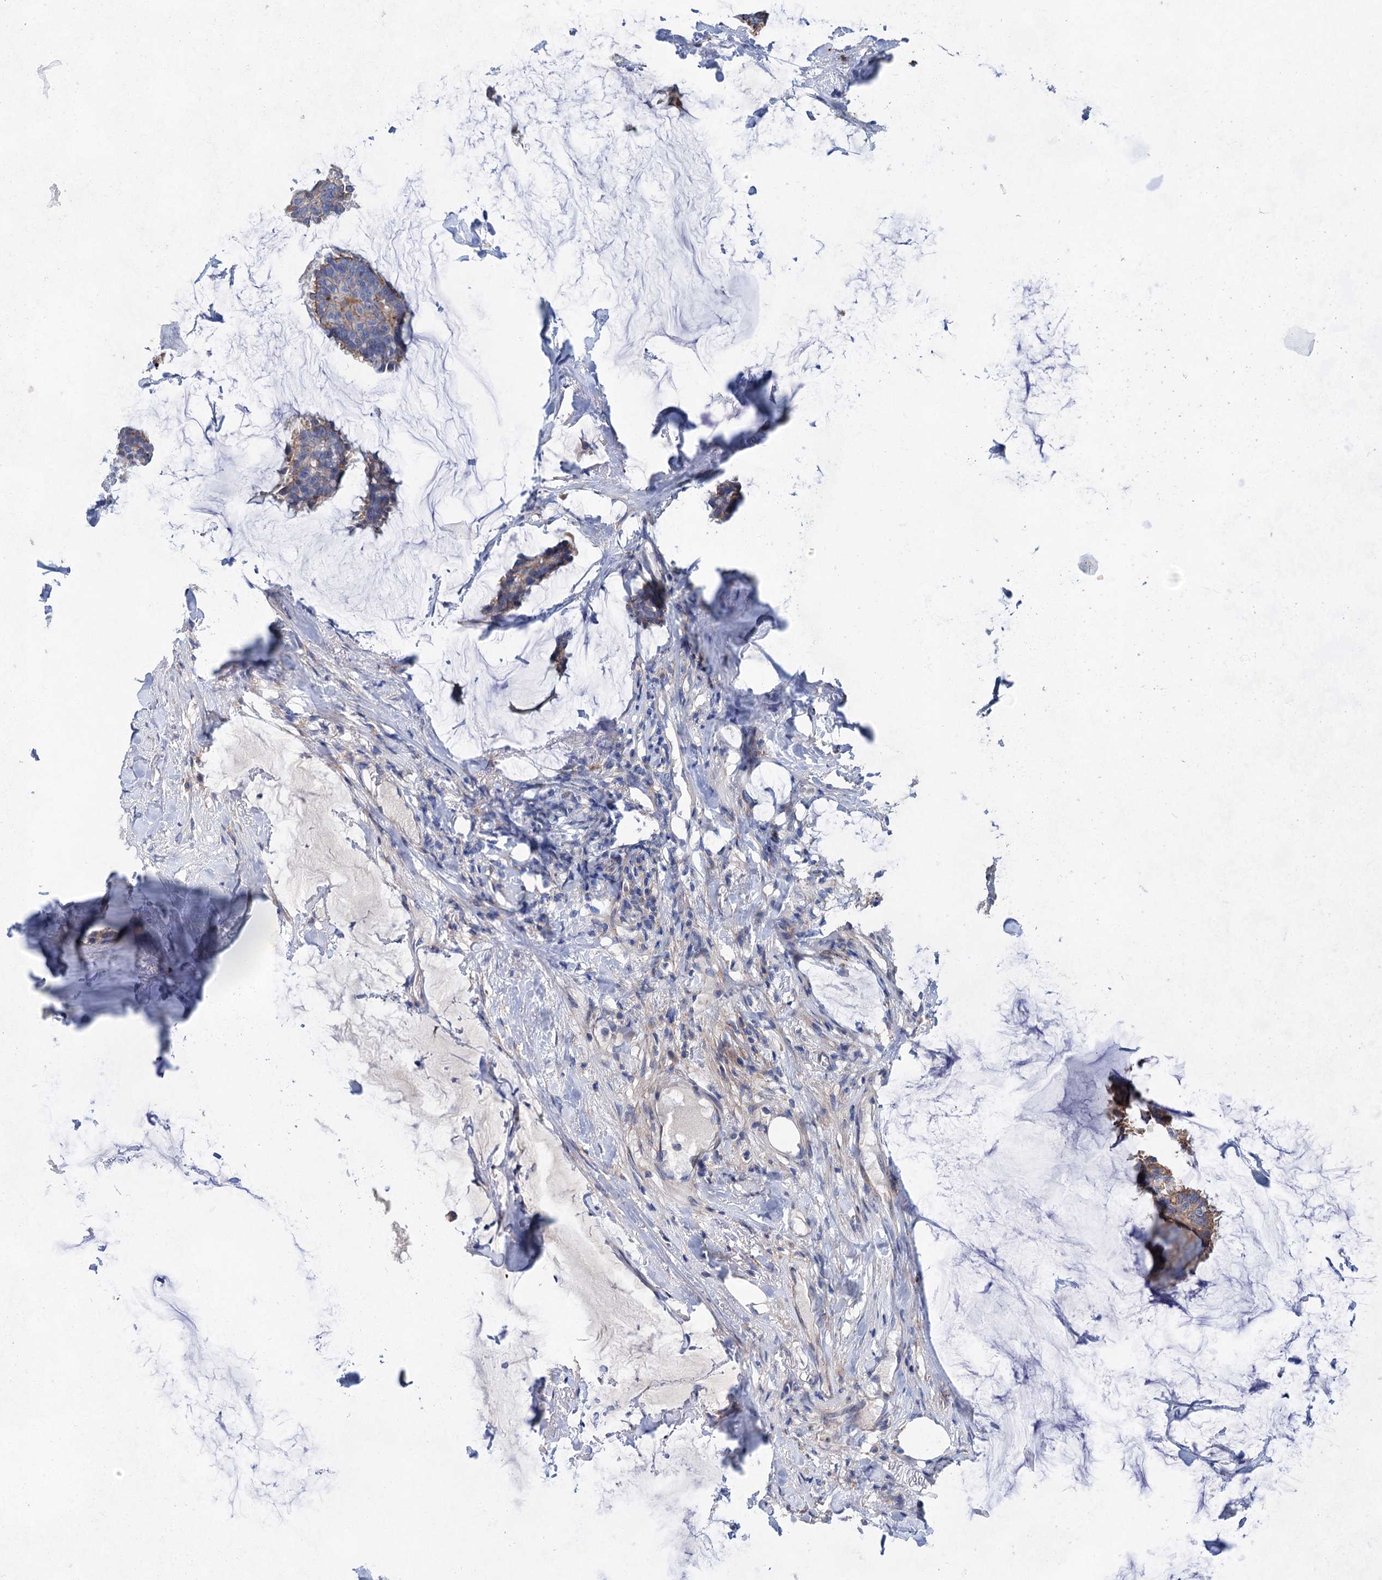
{"staining": {"intensity": "weak", "quantity": "25%-75%", "location": "cytoplasmic/membranous"}, "tissue": "breast cancer", "cell_type": "Tumor cells", "image_type": "cancer", "snomed": [{"axis": "morphology", "description": "Duct carcinoma"}, {"axis": "topography", "description": "Breast"}], "caption": "Immunohistochemistry of breast cancer (intraductal carcinoma) reveals low levels of weak cytoplasmic/membranous positivity in about 25%-75% of tumor cells. (IHC, brightfield microscopy, high magnification).", "gene": "GPR155", "patient": {"sex": "female", "age": 93}}